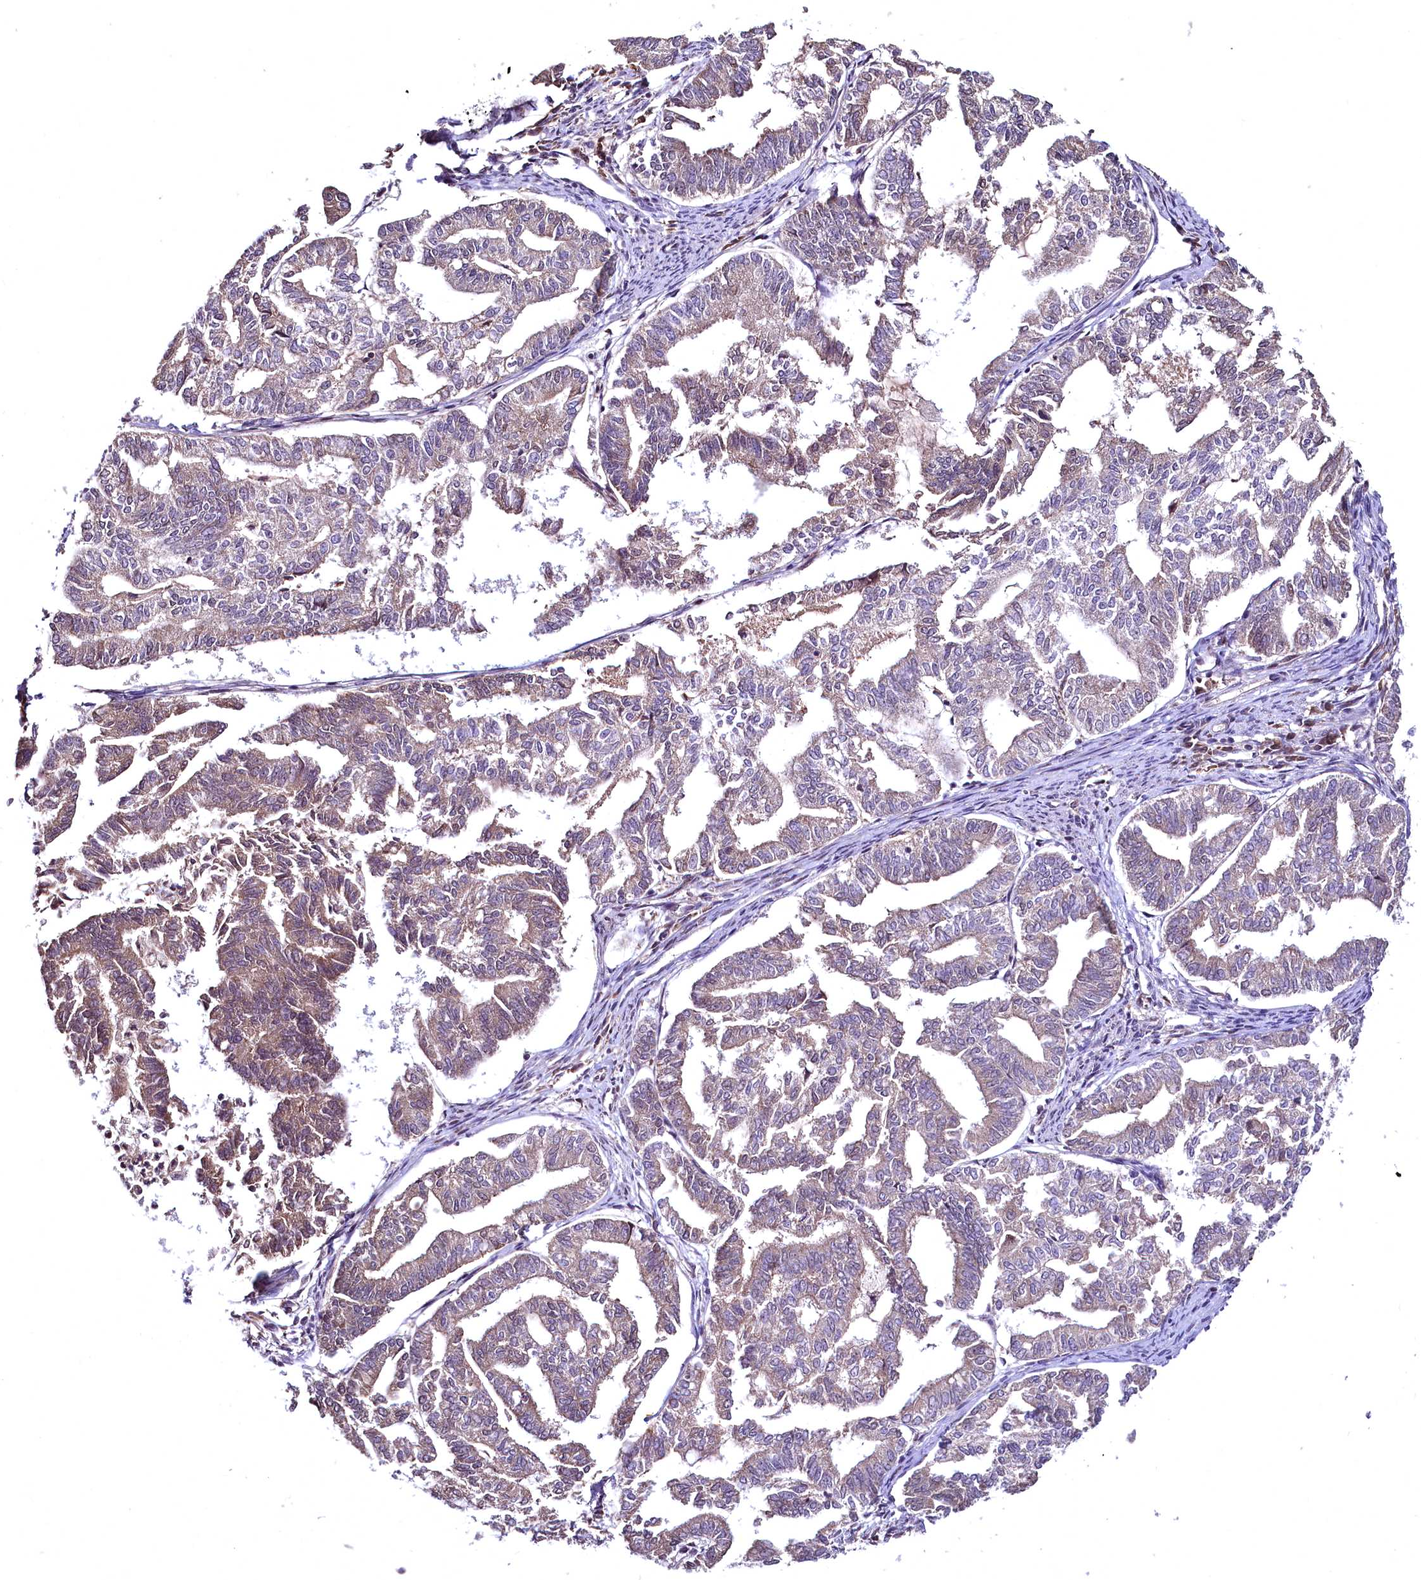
{"staining": {"intensity": "weak", "quantity": ">75%", "location": "cytoplasmic/membranous"}, "tissue": "endometrial cancer", "cell_type": "Tumor cells", "image_type": "cancer", "snomed": [{"axis": "morphology", "description": "Adenocarcinoma, NOS"}, {"axis": "topography", "description": "Endometrium"}], "caption": "Approximately >75% of tumor cells in endometrial cancer (adenocarcinoma) exhibit weak cytoplasmic/membranous protein positivity as visualized by brown immunohistochemical staining.", "gene": "N4BP2L1", "patient": {"sex": "female", "age": 79}}